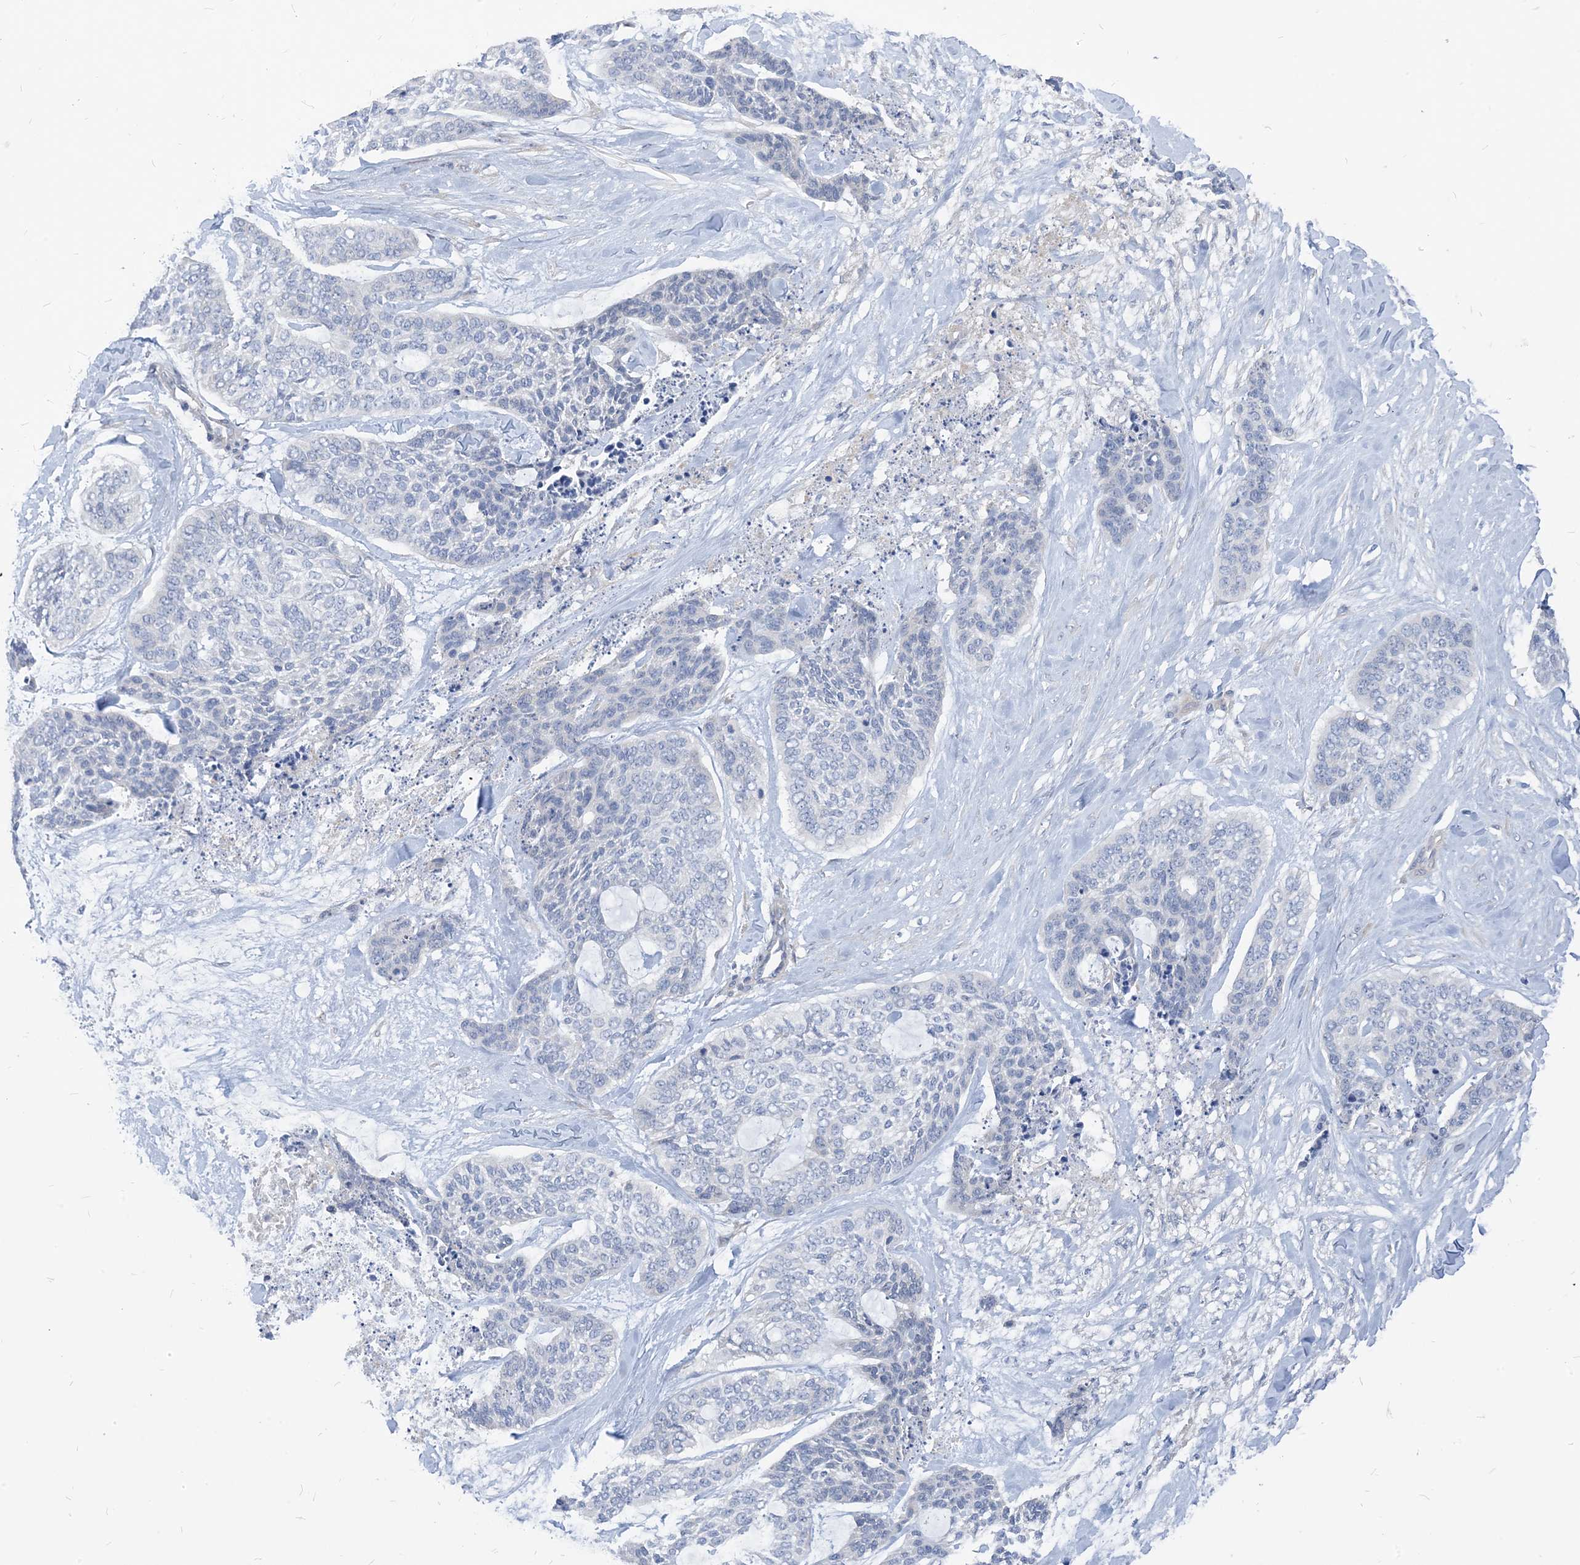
{"staining": {"intensity": "negative", "quantity": "none", "location": "none"}, "tissue": "skin cancer", "cell_type": "Tumor cells", "image_type": "cancer", "snomed": [{"axis": "morphology", "description": "Basal cell carcinoma"}, {"axis": "topography", "description": "Skin"}], "caption": "A high-resolution photomicrograph shows immunohistochemistry staining of basal cell carcinoma (skin), which exhibits no significant expression in tumor cells.", "gene": "PLEKHA3", "patient": {"sex": "female", "age": 64}}